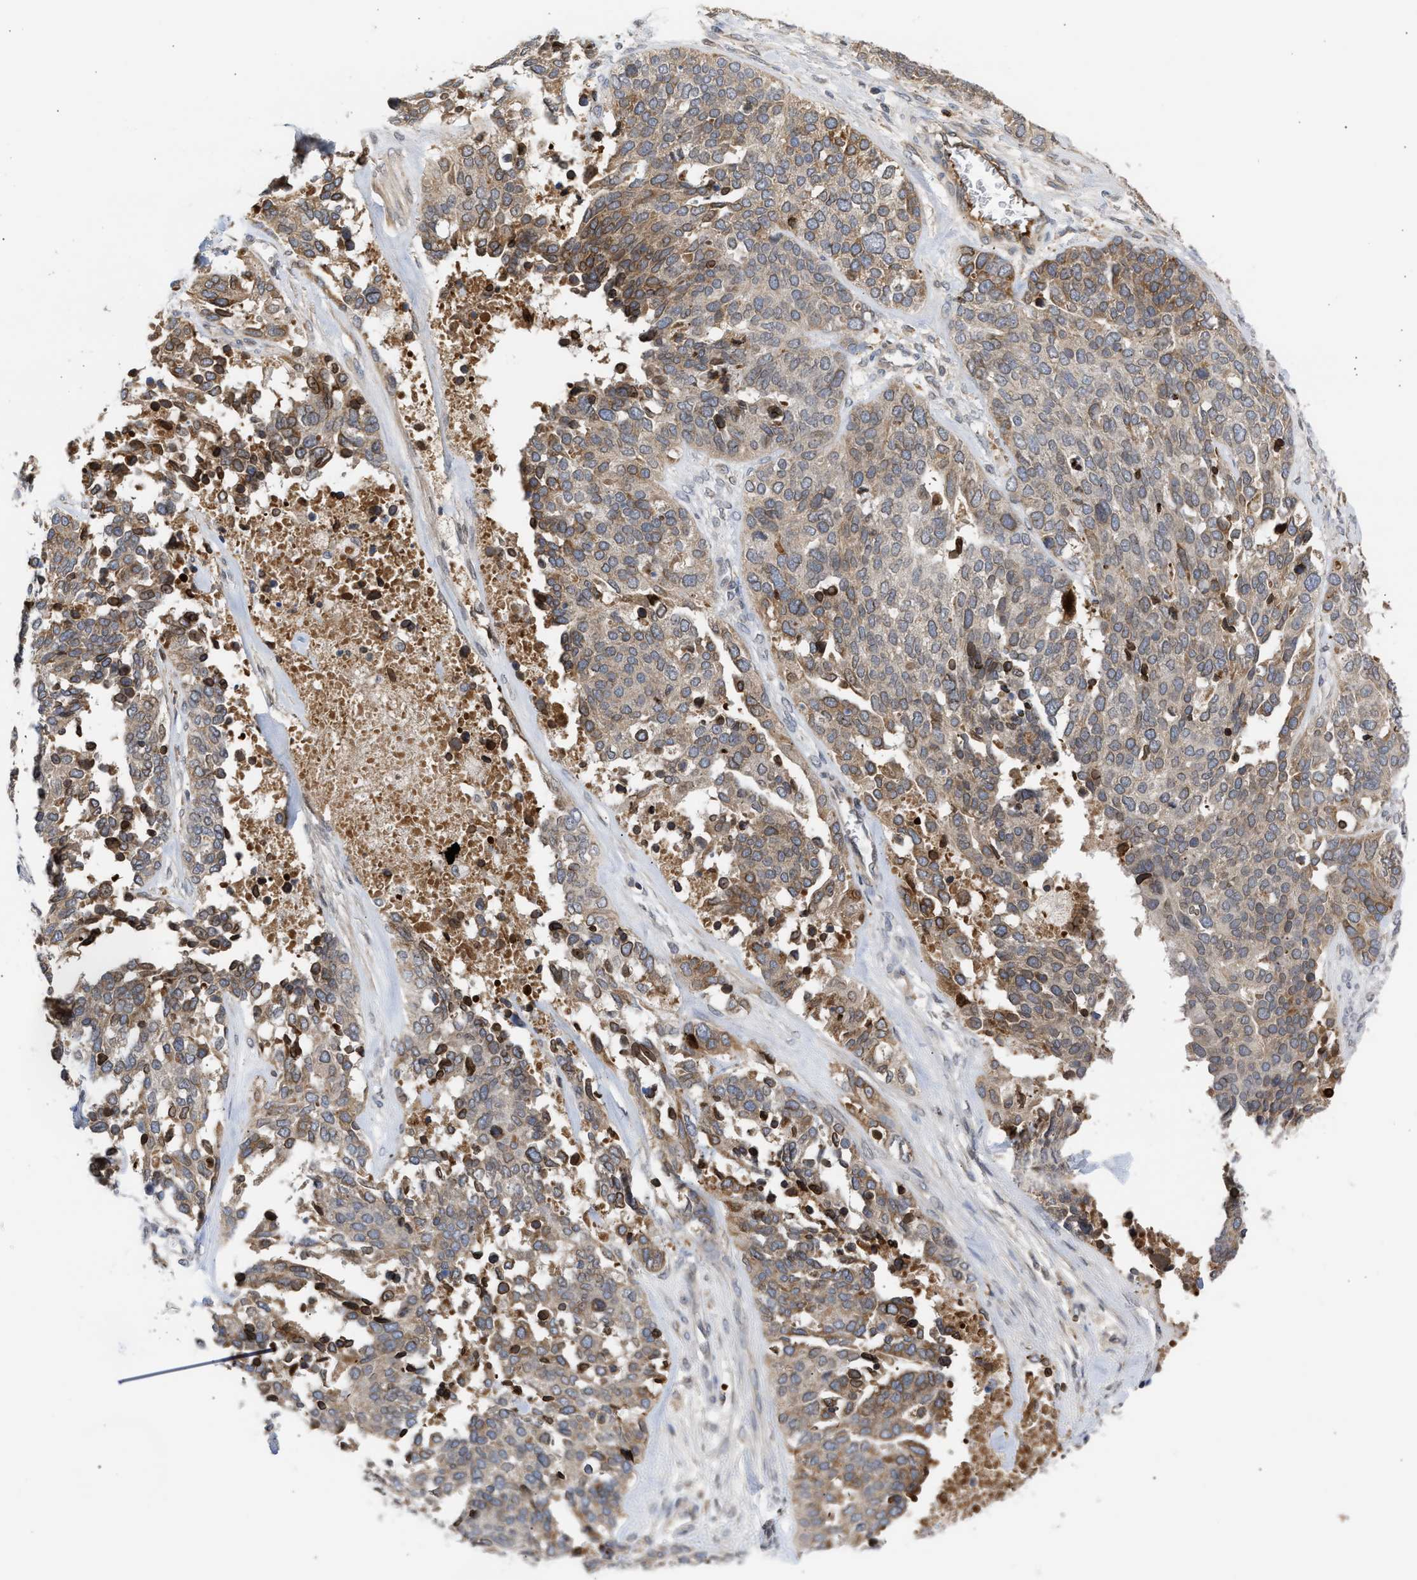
{"staining": {"intensity": "moderate", "quantity": ">75%", "location": "cytoplasmic/membranous,nuclear"}, "tissue": "ovarian cancer", "cell_type": "Tumor cells", "image_type": "cancer", "snomed": [{"axis": "morphology", "description": "Cystadenocarcinoma, serous, NOS"}, {"axis": "topography", "description": "Ovary"}], "caption": "Immunohistochemistry (IHC) (DAB) staining of human ovarian serous cystadenocarcinoma shows moderate cytoplasmic/membranous and nuclear protein staining in about >75% of tumor cells. Nuclei are stained in blue.", "gene": "NUP62", "patient": {"sex": "female", "age": 44}}